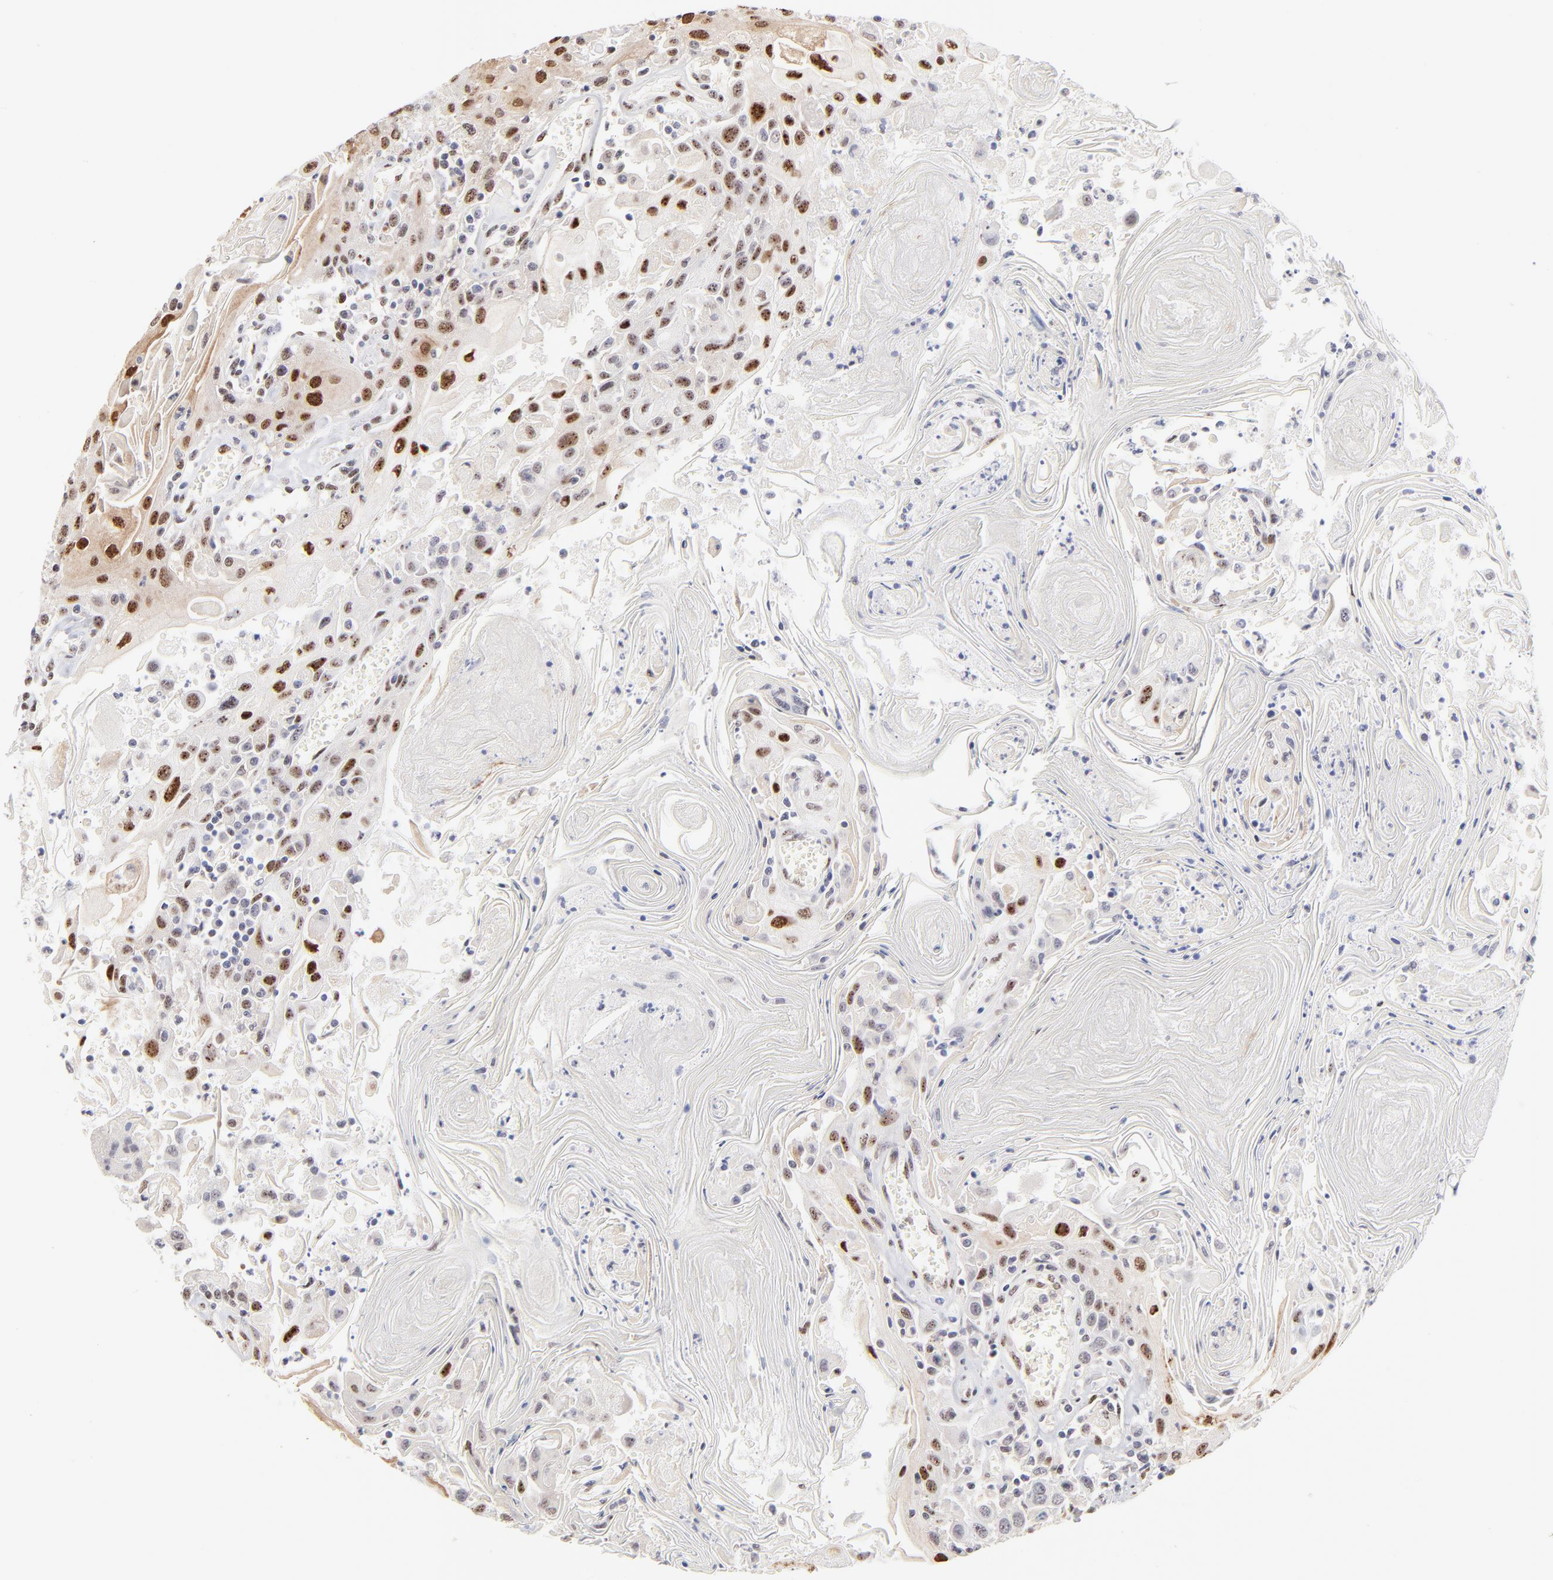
{"staining": {"intensity": "strong", "quantity": ">75%", "location": "nuclear"}, "tissue": "head and neck cancer", "cell_type": "Tumor cells", "image_type": "cancer", "snomed": [{"axis": "morphology", "description": "Squamous cell carcinoma, NOS"}, {"axis": "topography", "description": "Oral tissue"}, {"axis": "topography", "description": "Head-Neck"}], "caption": "The immunohistochemical stain shows strong nuclear staining in tumor cells of head and neck squamous cell carcinoma tissue. (Stains: DAB (3,3'-diaminobenzidine) in brown, nuclei in blue, Microscopy: brightfield microscopy at high magnification).", "gene": "STAT3", "patient": {"sex": "female", "age": 76}}